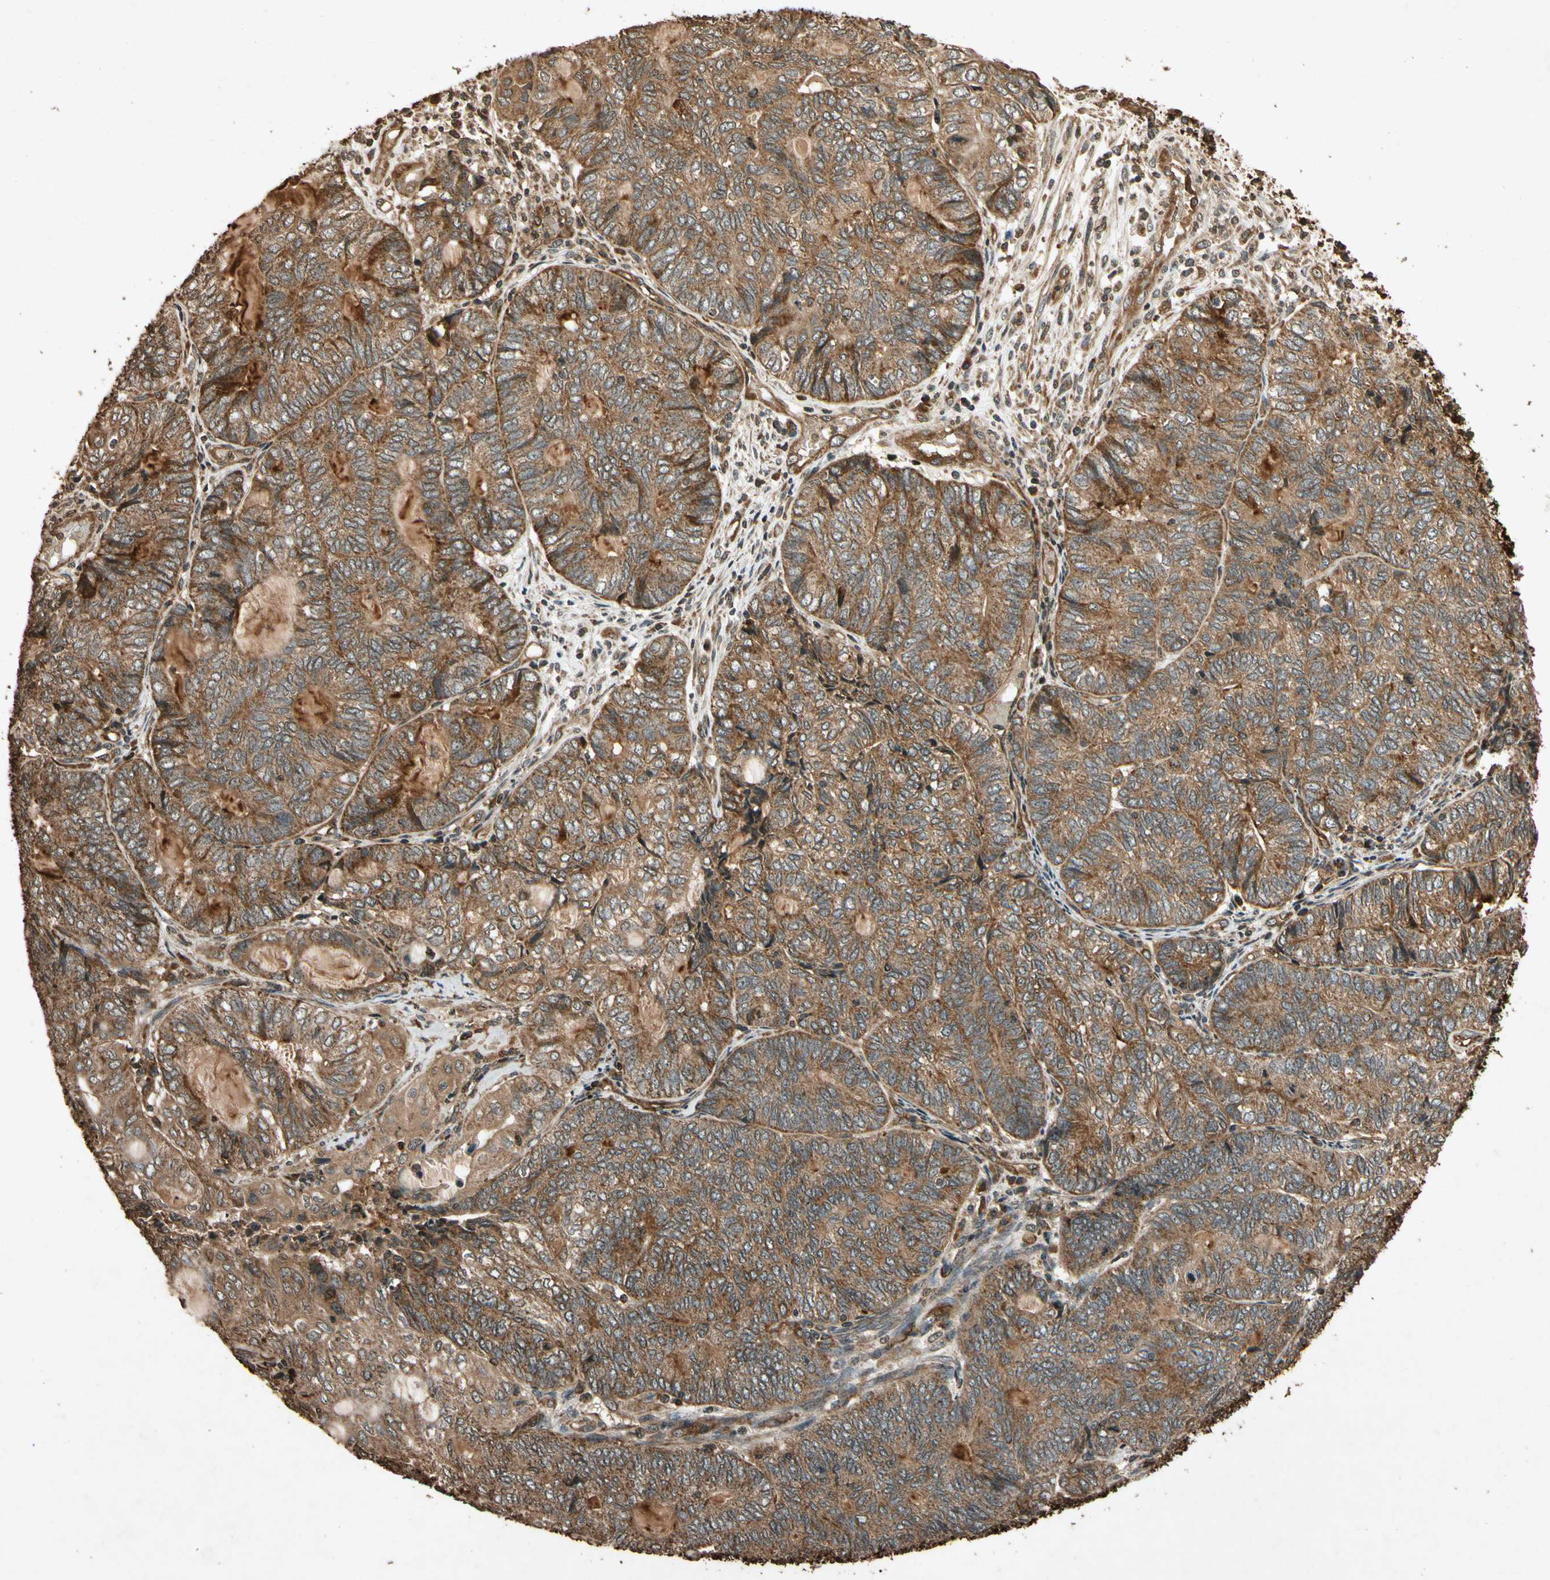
{"staining": {"intensity": "strong", "quantity": ">75%", "location": "cytoplasmic/membranous"}, "tissue": "endometrial cancer", "cell_type": "Tumor cells", "image_type": "cancer", "snomed": [{"axis": "morphology", "description": "Adenocarcinoma, NOS"}, {"axis": "topography", "description": "Uterus"}, {"axis": "topography", "description": "Endometrium"}], "caption": "Immunohistochemistry staining of endometrial cancer, which shows high levels of strong cytoplasmic/membranous expression in about >75% of tumor cells indicating strong cytoplasmic/membranous protein expression. The staining was performed using DAB (3,3'-diaminobenzidine) (brown) for protein detection and nuclei were counterstained in hematoxylin (blue).", "gene": "TXN2", "patient": {"sex": "female", "age": 70}}